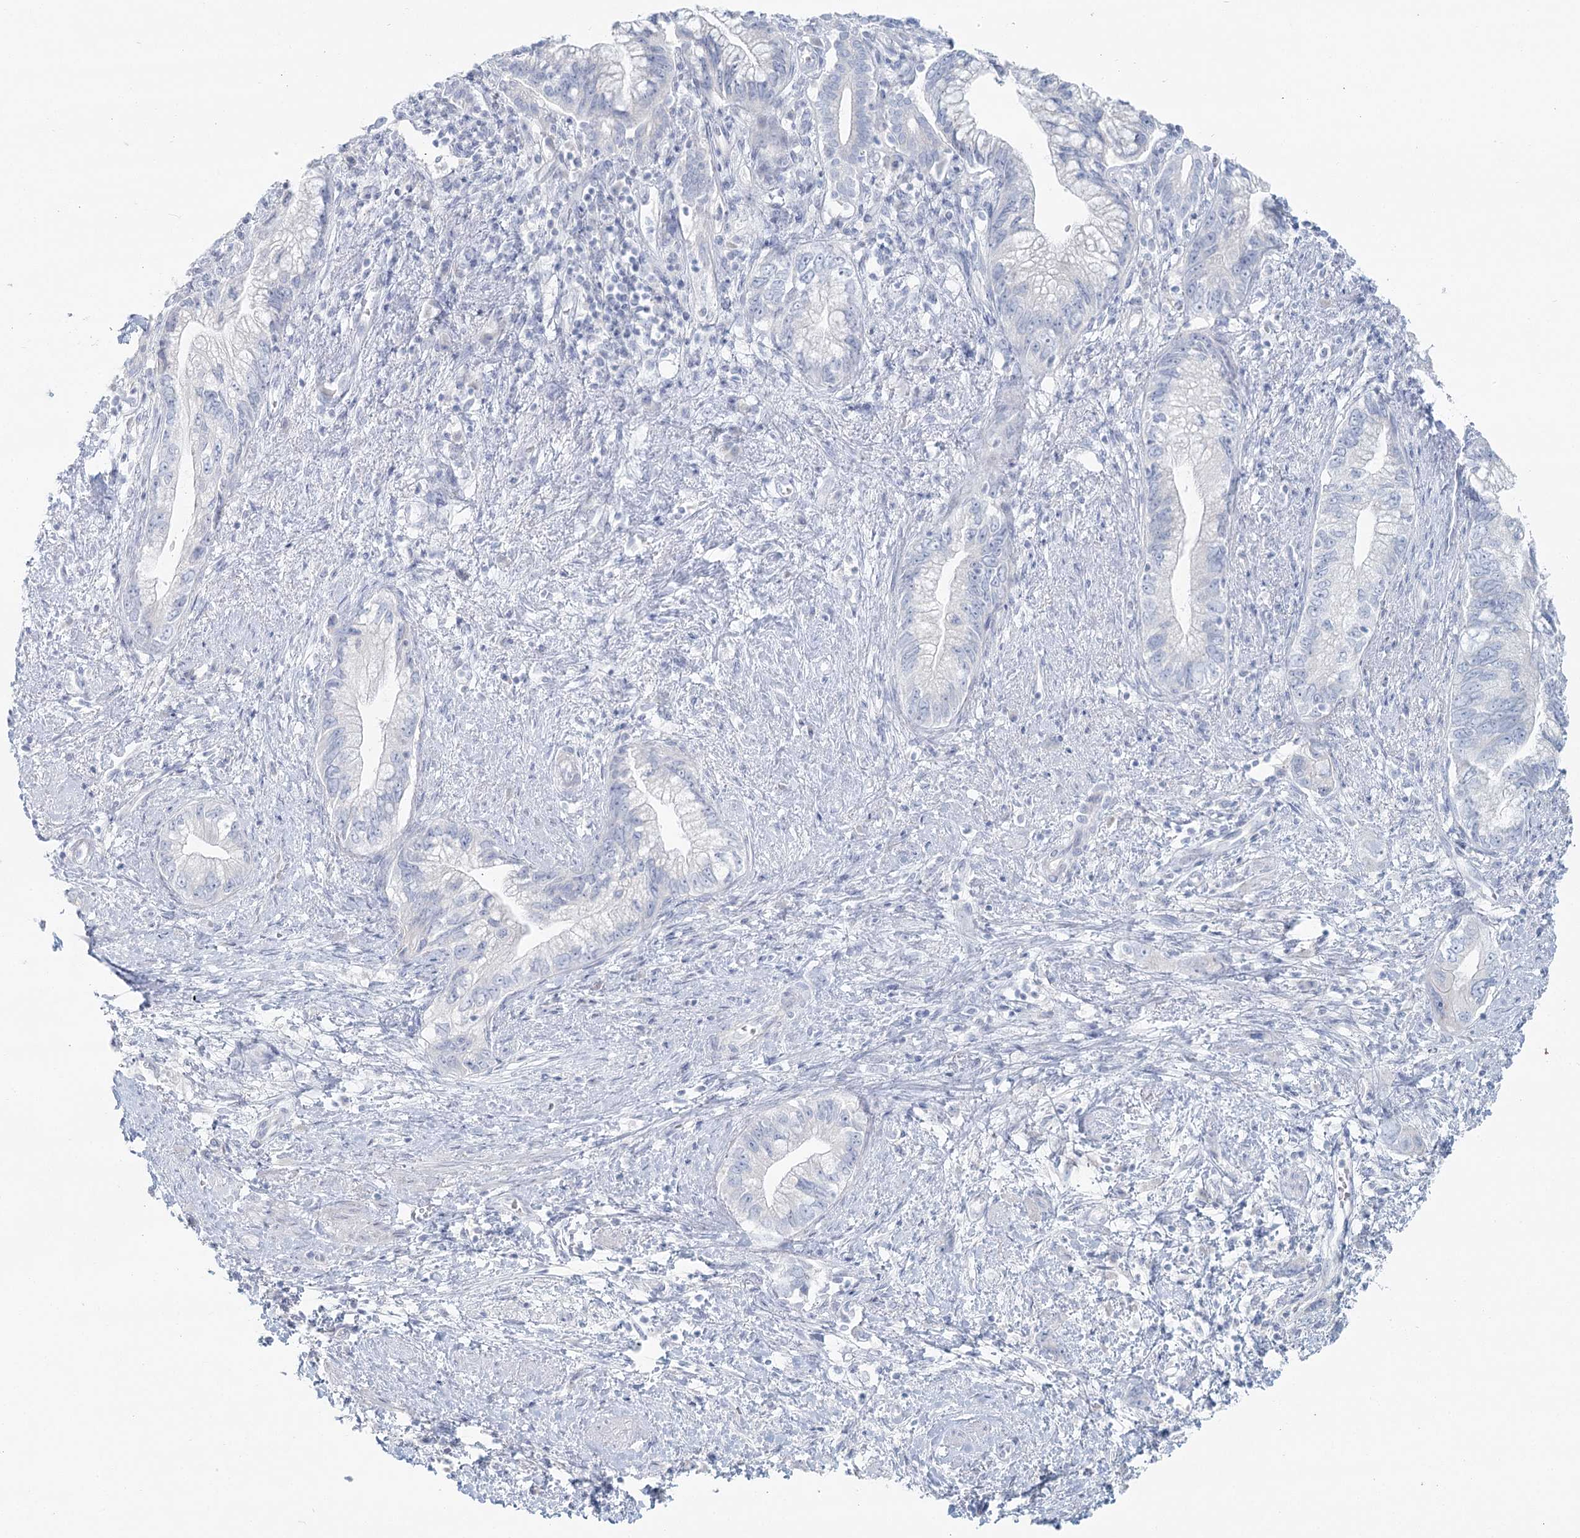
{"staining": {"intensity": "negative", "quantity": "none", "location": "none"}, "tissue": "pancreatic cancer", "cell_type": "Tumor cells", "image_type": "cancer", "snomed": [{"axis": "morphology", "description": "Adenocarcinoma, NOS"}, {"axis": "topography", "description": "Pancreas"}], "caption": "IHC of human pancreatic cancer (adenocarcinoma) exhibits no expression in tumor cells.", "gene": "DMGDH", "patient": {"sex": "female", "age": 73}}